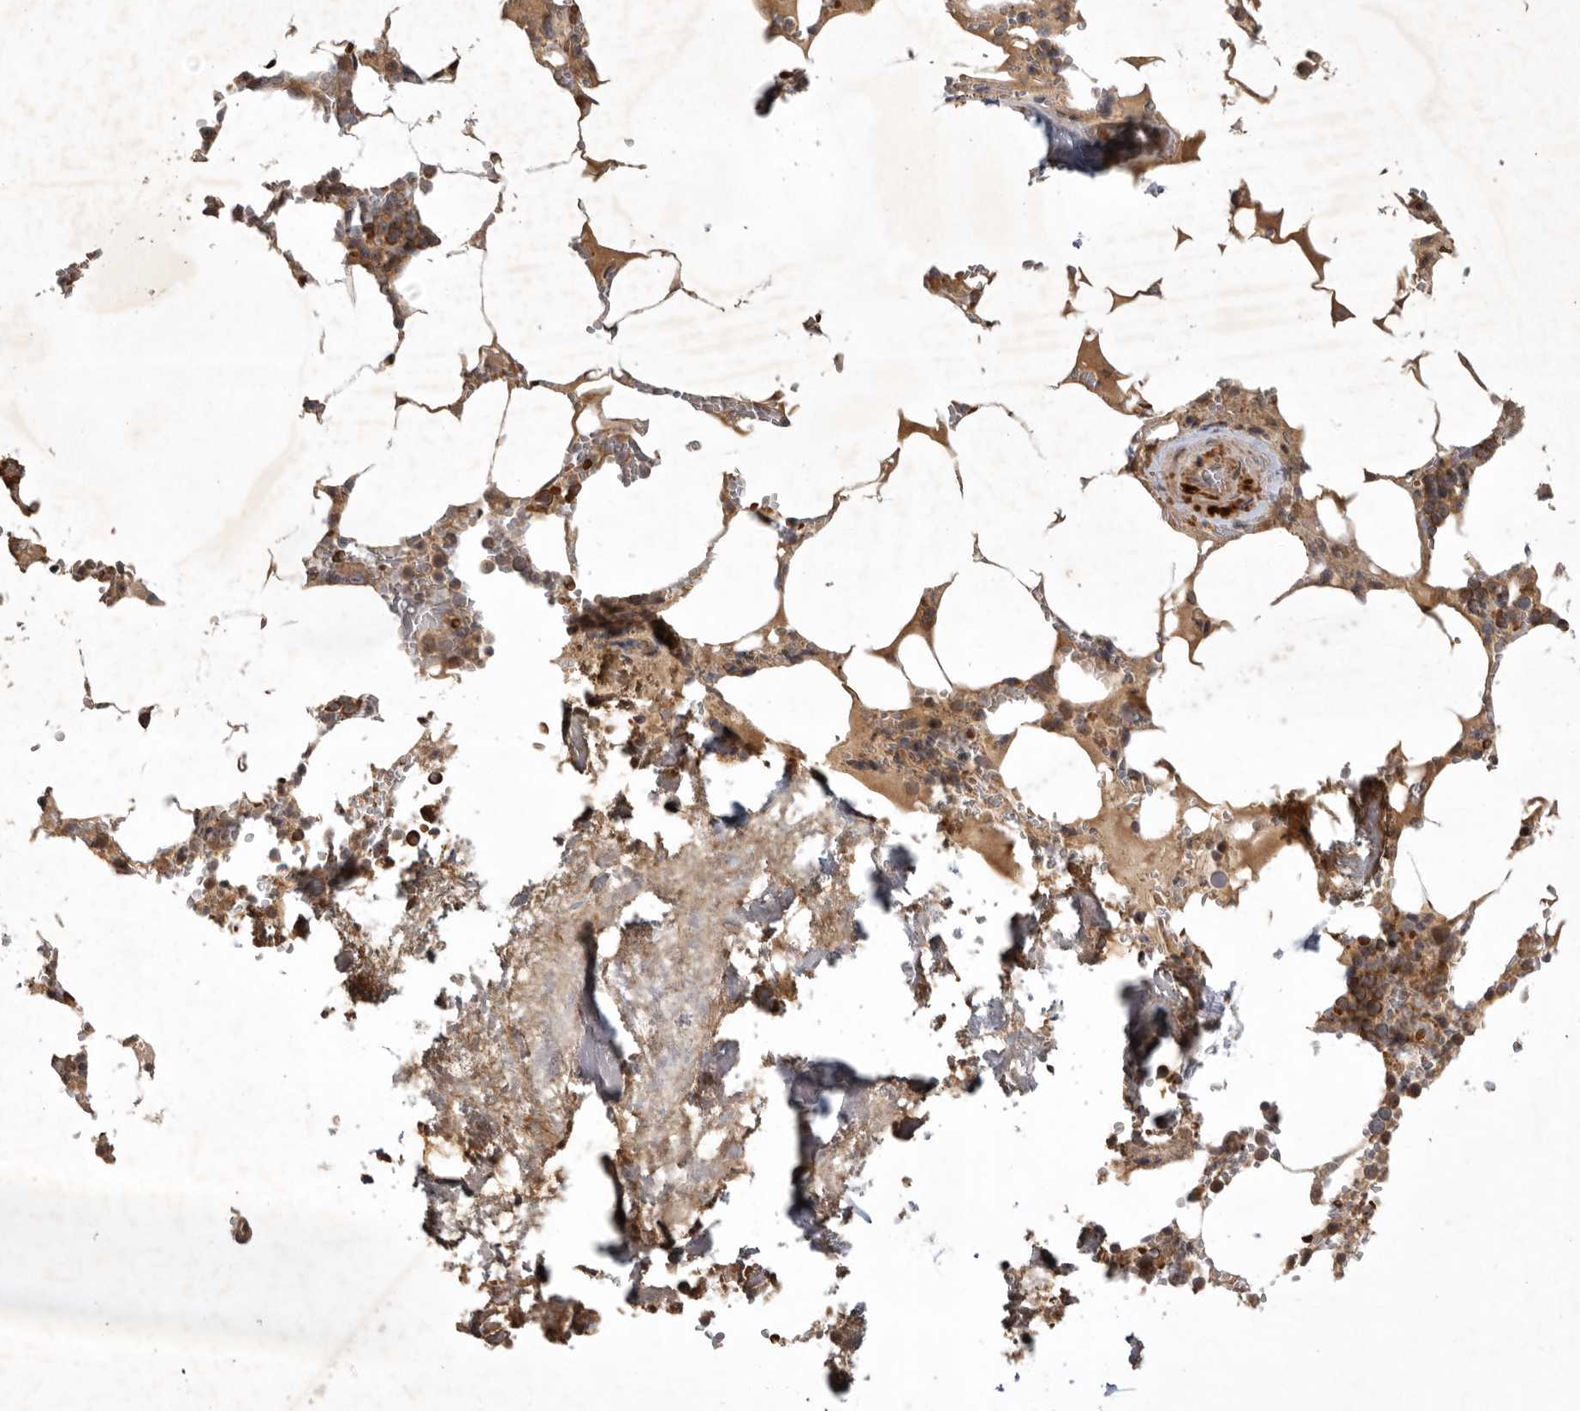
{"staining": {"intensity": "moderate", "quantity": ">75%", "location": "cytoplasmic/membranous"}, "tissue": "bone marrow", "cell_type": "Hematopoietic cells", "image_type": "normal", "snomed": [{"axis": "morphology", "description": "Normal tissue, NOS"}, {"axis": "topography", "description": "Bone marrow"}], "caption": "Immunohistochemical staining of normal human bone marrow demonstrates moderate cytoplasmic/membranous protein expression in approximately >75% of hematopoietic cells.", "gene": "KIF2B", "patient": {"sex": "male", "age": 70}}